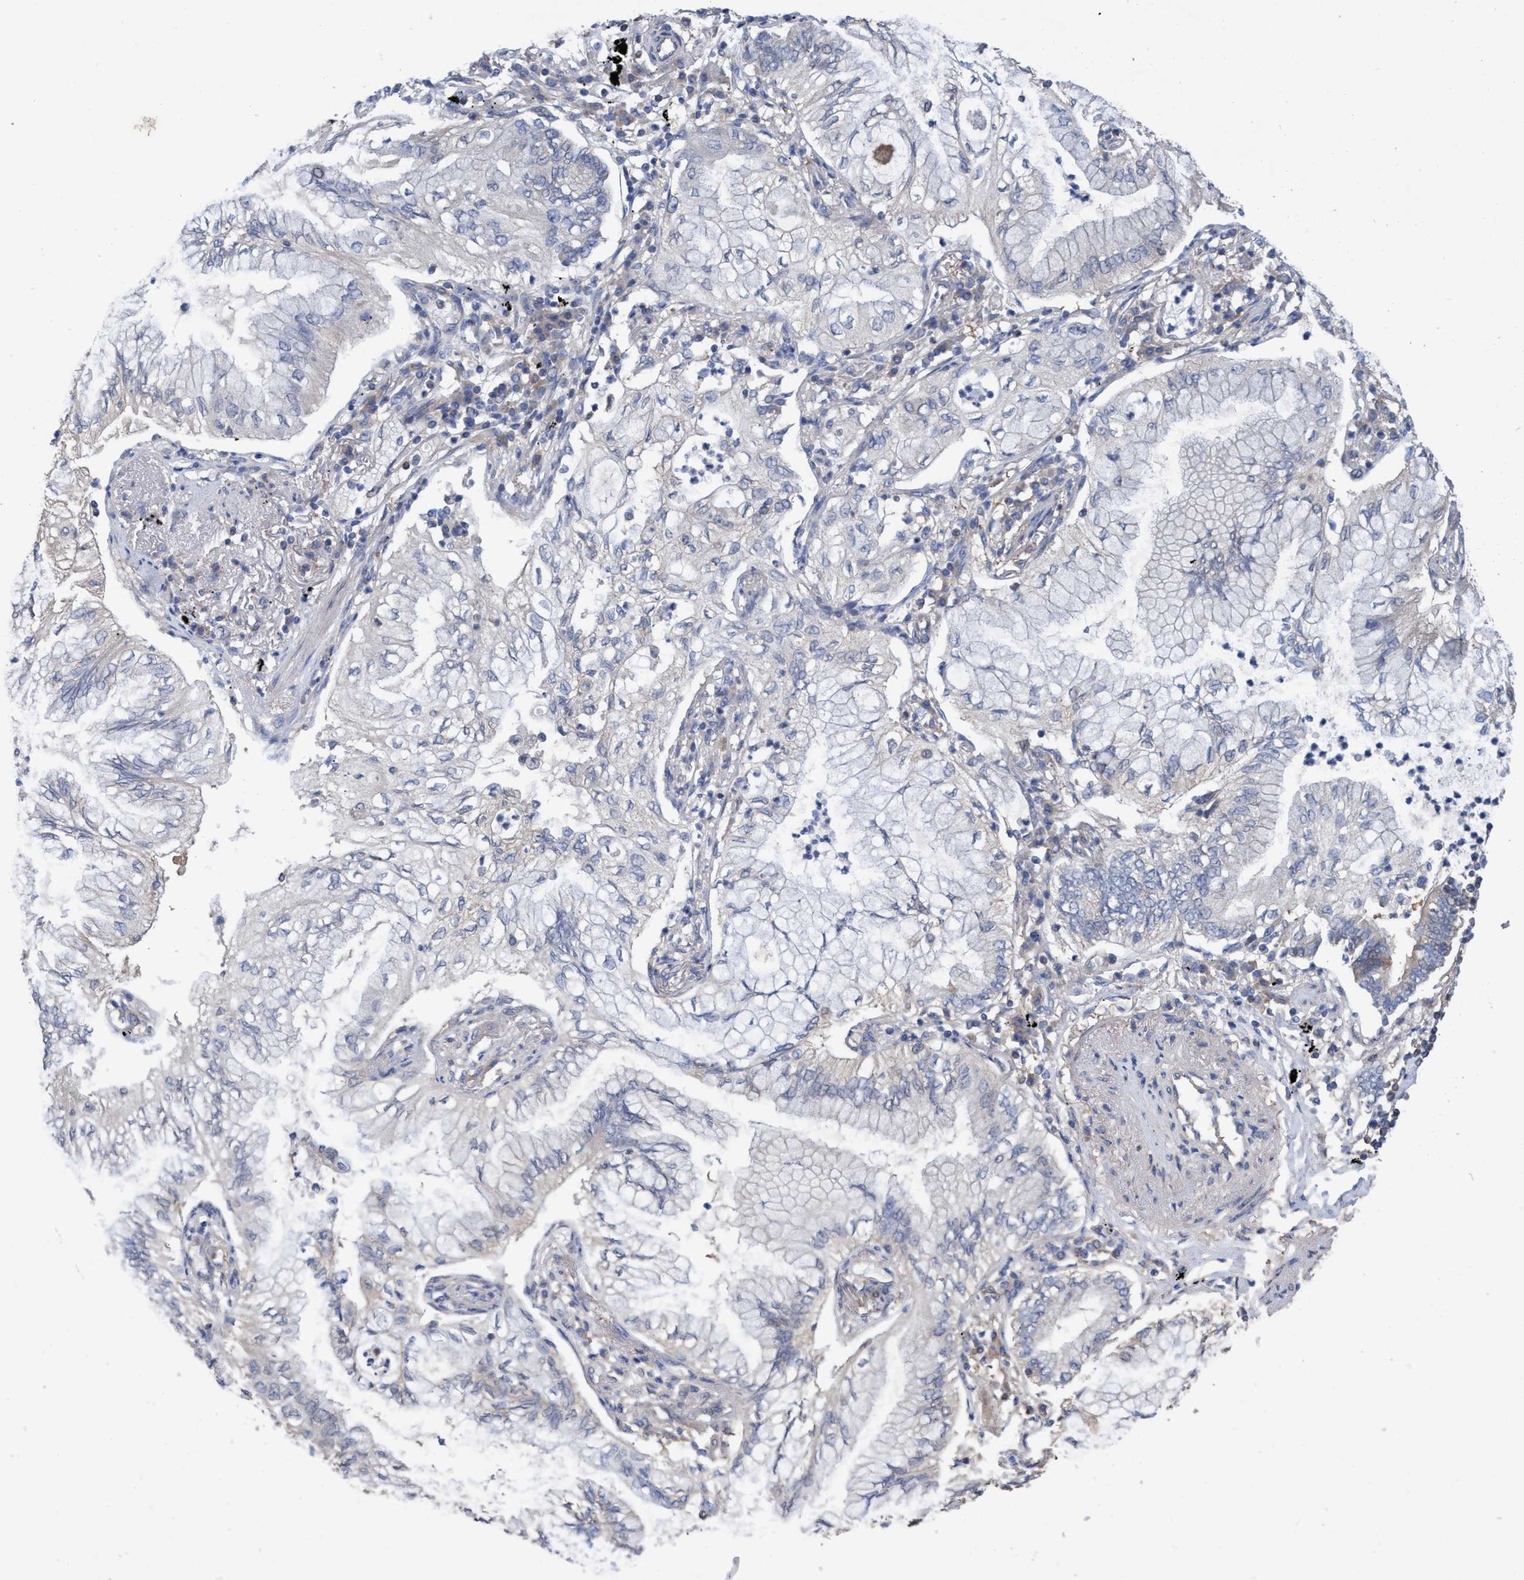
{"staining": {"intensity": "negative", "quantity": "none", "location": "none"}, "tissue": "lung cancer", "cell_type": "Tumor cells", "image_type": "cancer", "snomed": [{"axis": "morphology", "description": "Normal tissue, NOS"}, {"axis": "morphology", "description": "Adenocarcinoma, NOS"}, {"axis": "topography", "description": "Bronchus"}, {"axis": "topography", "description": "Lung"}], "caption": "Image shows no protein positivity in tumor cells of lung cancer tissue.", "gene": "GLOD4", "patient": {"sex": "female", "age": 70}}